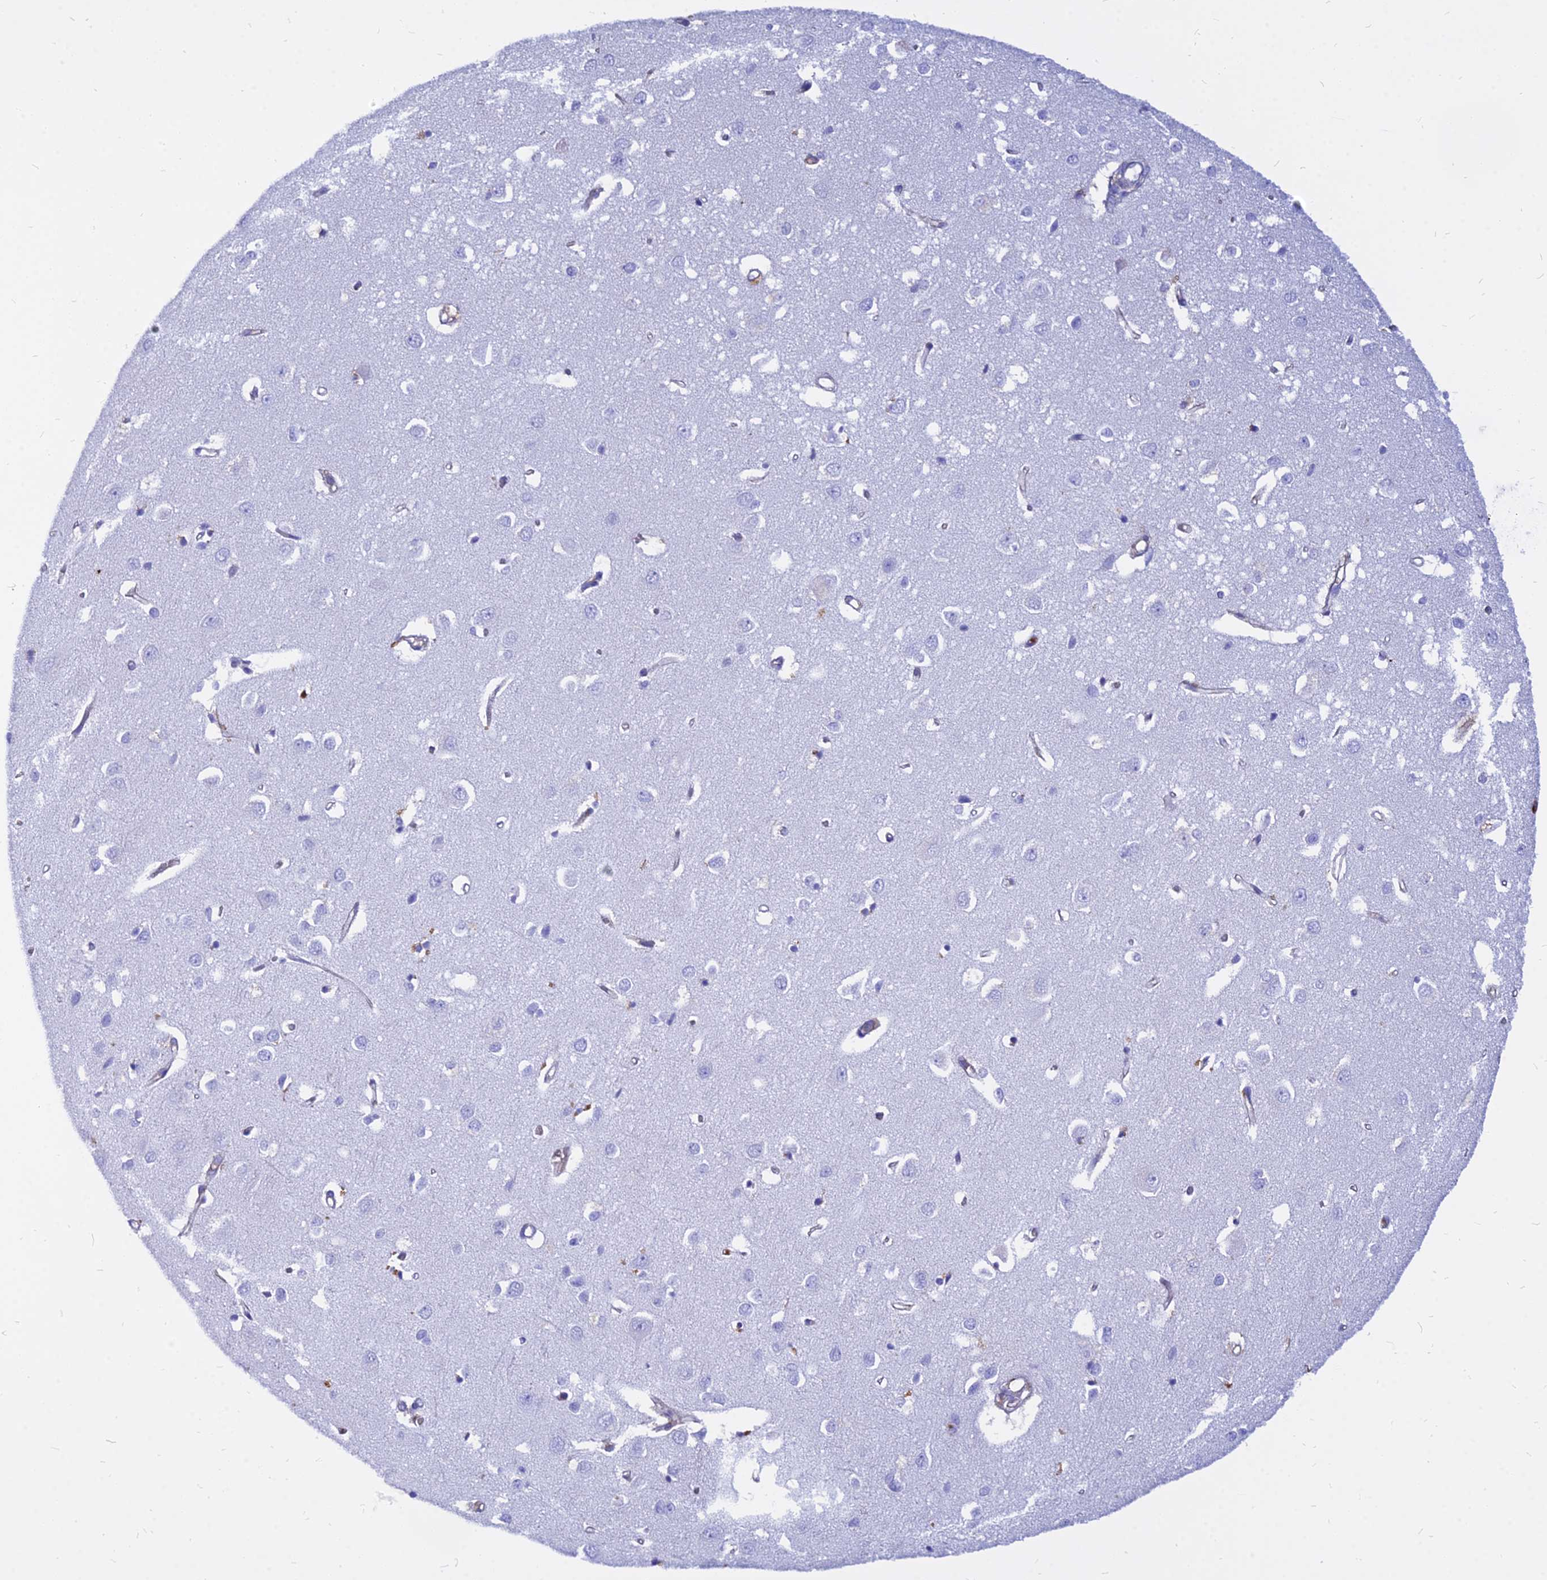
{"staining": {"intensity": "weak", "quantity": ">75%", "location": "cytoplasmic/membranous"}, "tissue": "cerebral cortex", "cell_type": "Endothelial cells", "image_type": "normal", "snomed": [{"axis": "morphology", "description": "Normal tissue, NOS"}, {"axis": "topography", "description": "Cerebral cortex"}], "caption": "An image of cerebral cortex stained for a protein demonstrates weak cytoplasmic/membranous brown staining in endothelial cells.", "gene": "AGTRAP", "patient": {"sex": "female", "age": 64}}